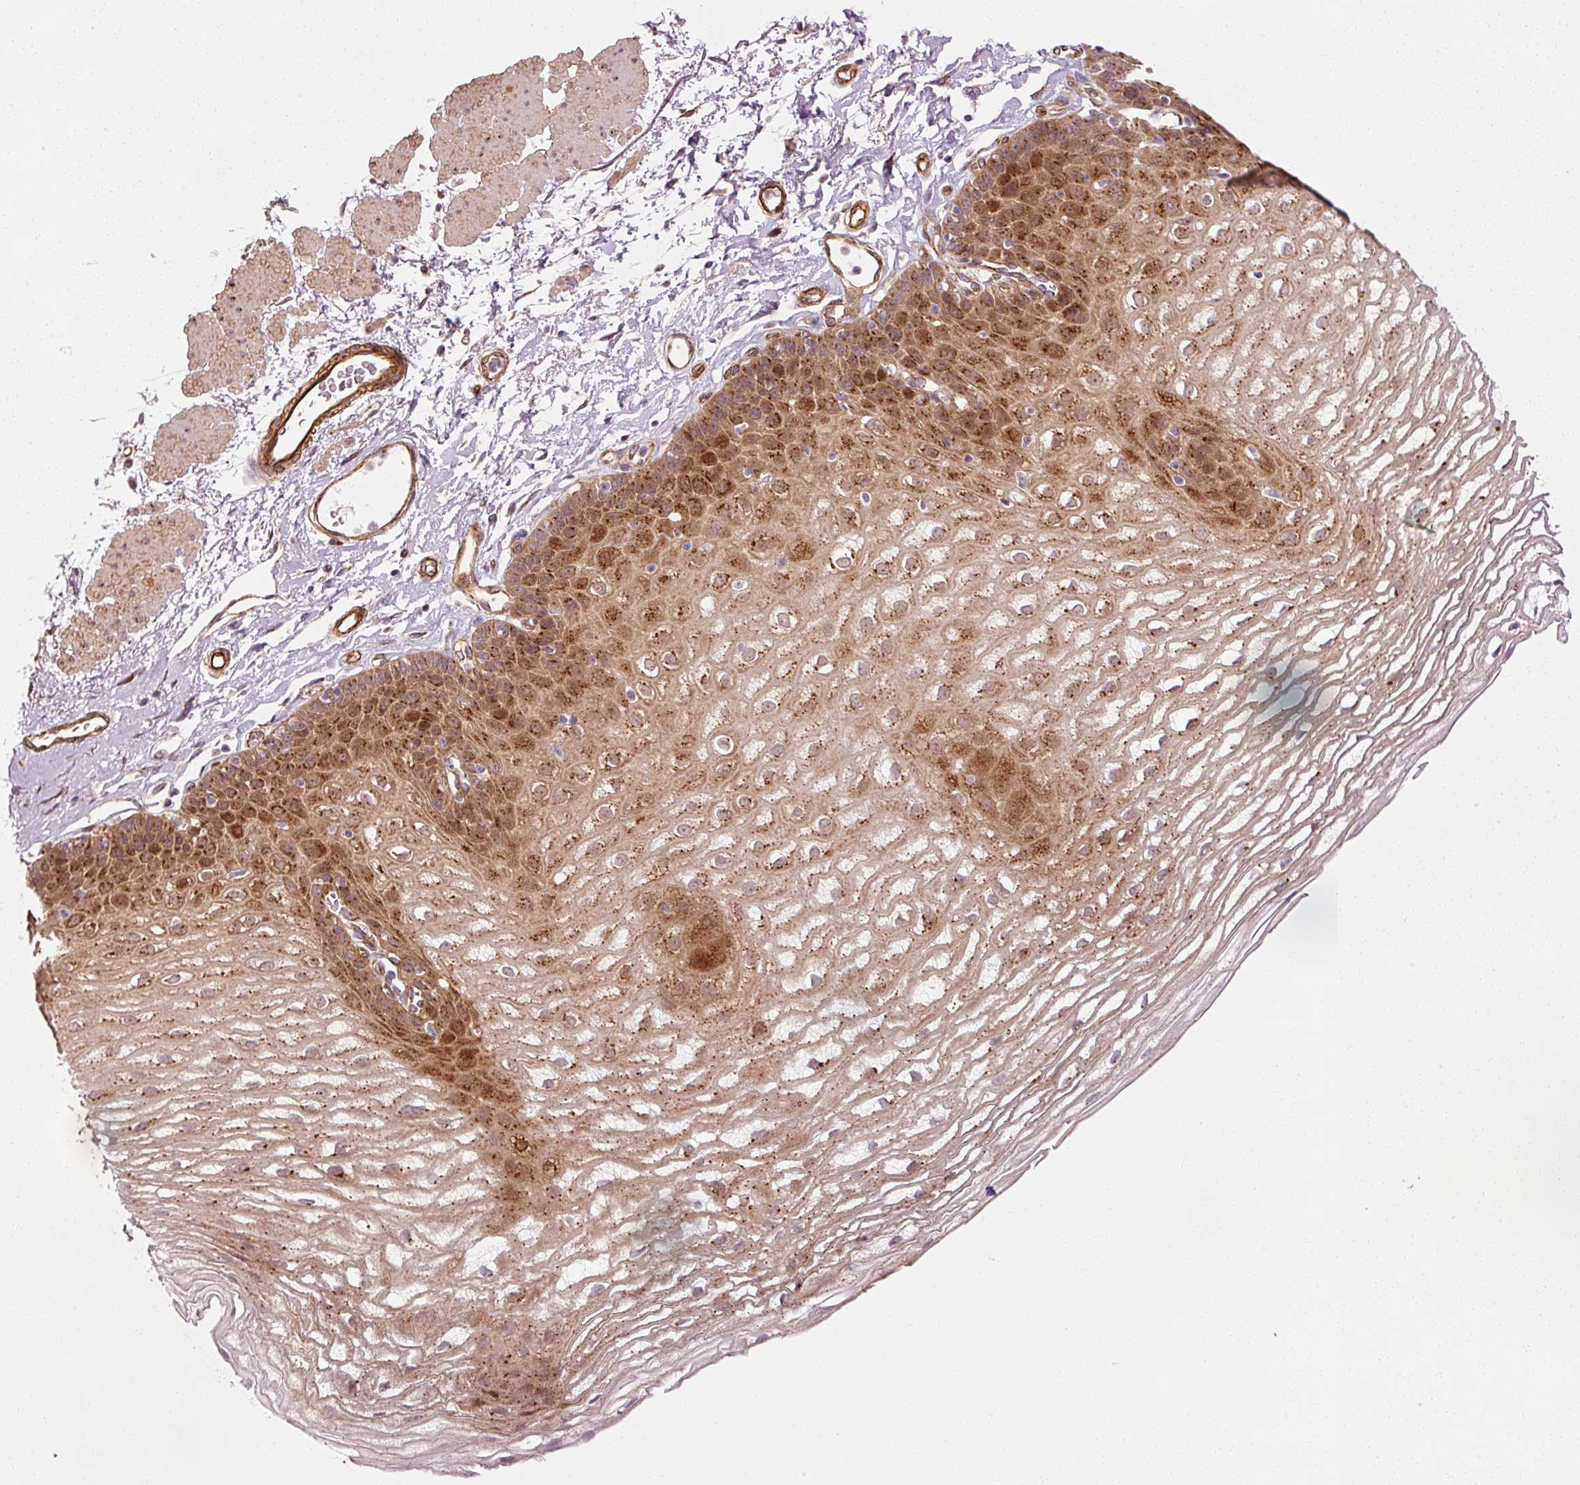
{"staining": {"intensity": "strong", "quantity": "25%-75%", "location": "cytoplasmic/membranous"}, "tissue": "esophagus", "cell_type": "Squamous epithelial cells", "image_type": "normal", "snomed": [{"axis": "morphology", "description": "Normal tissue, NOS"}, {"axis": "topography", "description": "Esophagus"}], "caption": "Immunohistochemistry micrograph of normal human esophagus stained for a protein (brown), which displays high levels of strong cytoplasmic/membranous positivity in about 25%-75% of squamous epithelial cells.", "gene": "LIMK2", "patient": {"sex": "female", "age": 81}}